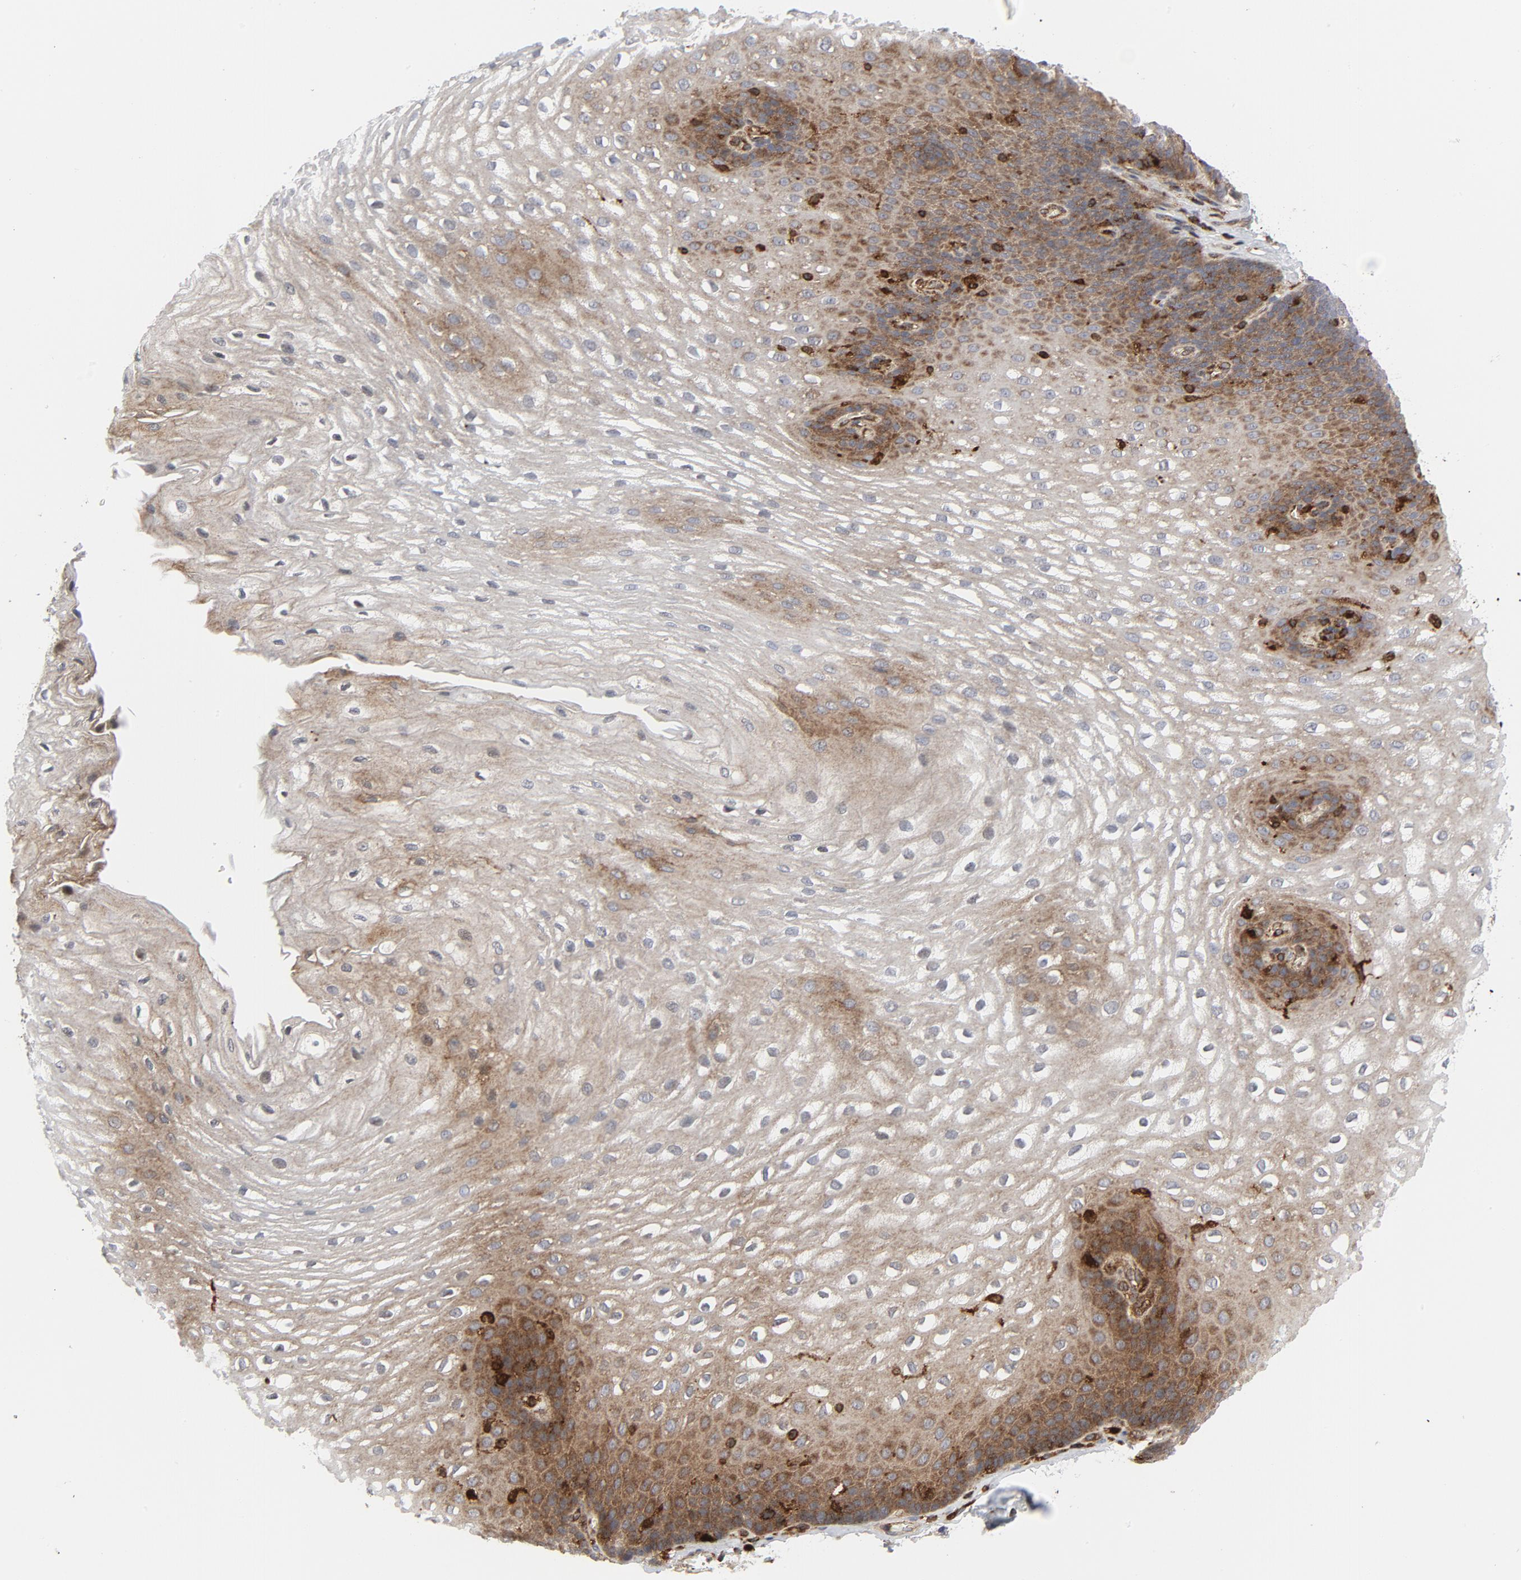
{"staining": {"intensity": "moderate", "quantity": ">75%", "location": "cytoplasmic/membranous"}, "tissue": "esophagus", "cell_type": "Squamous epithelial cells", "image_type": "normal", "snomed": [{"axis": "morphology", "description": "Normal tissue, NOS"}, {"axis": "topography", "description": "Esophagus"}], "caption": "Squamous epithelial cells exhibit medium levels of moderate cytoplasmic/membranous expression in about >75% of cells in normal human esophagus.", "gene": "YES1", "patient": {"sex": "male", "age": 48}}